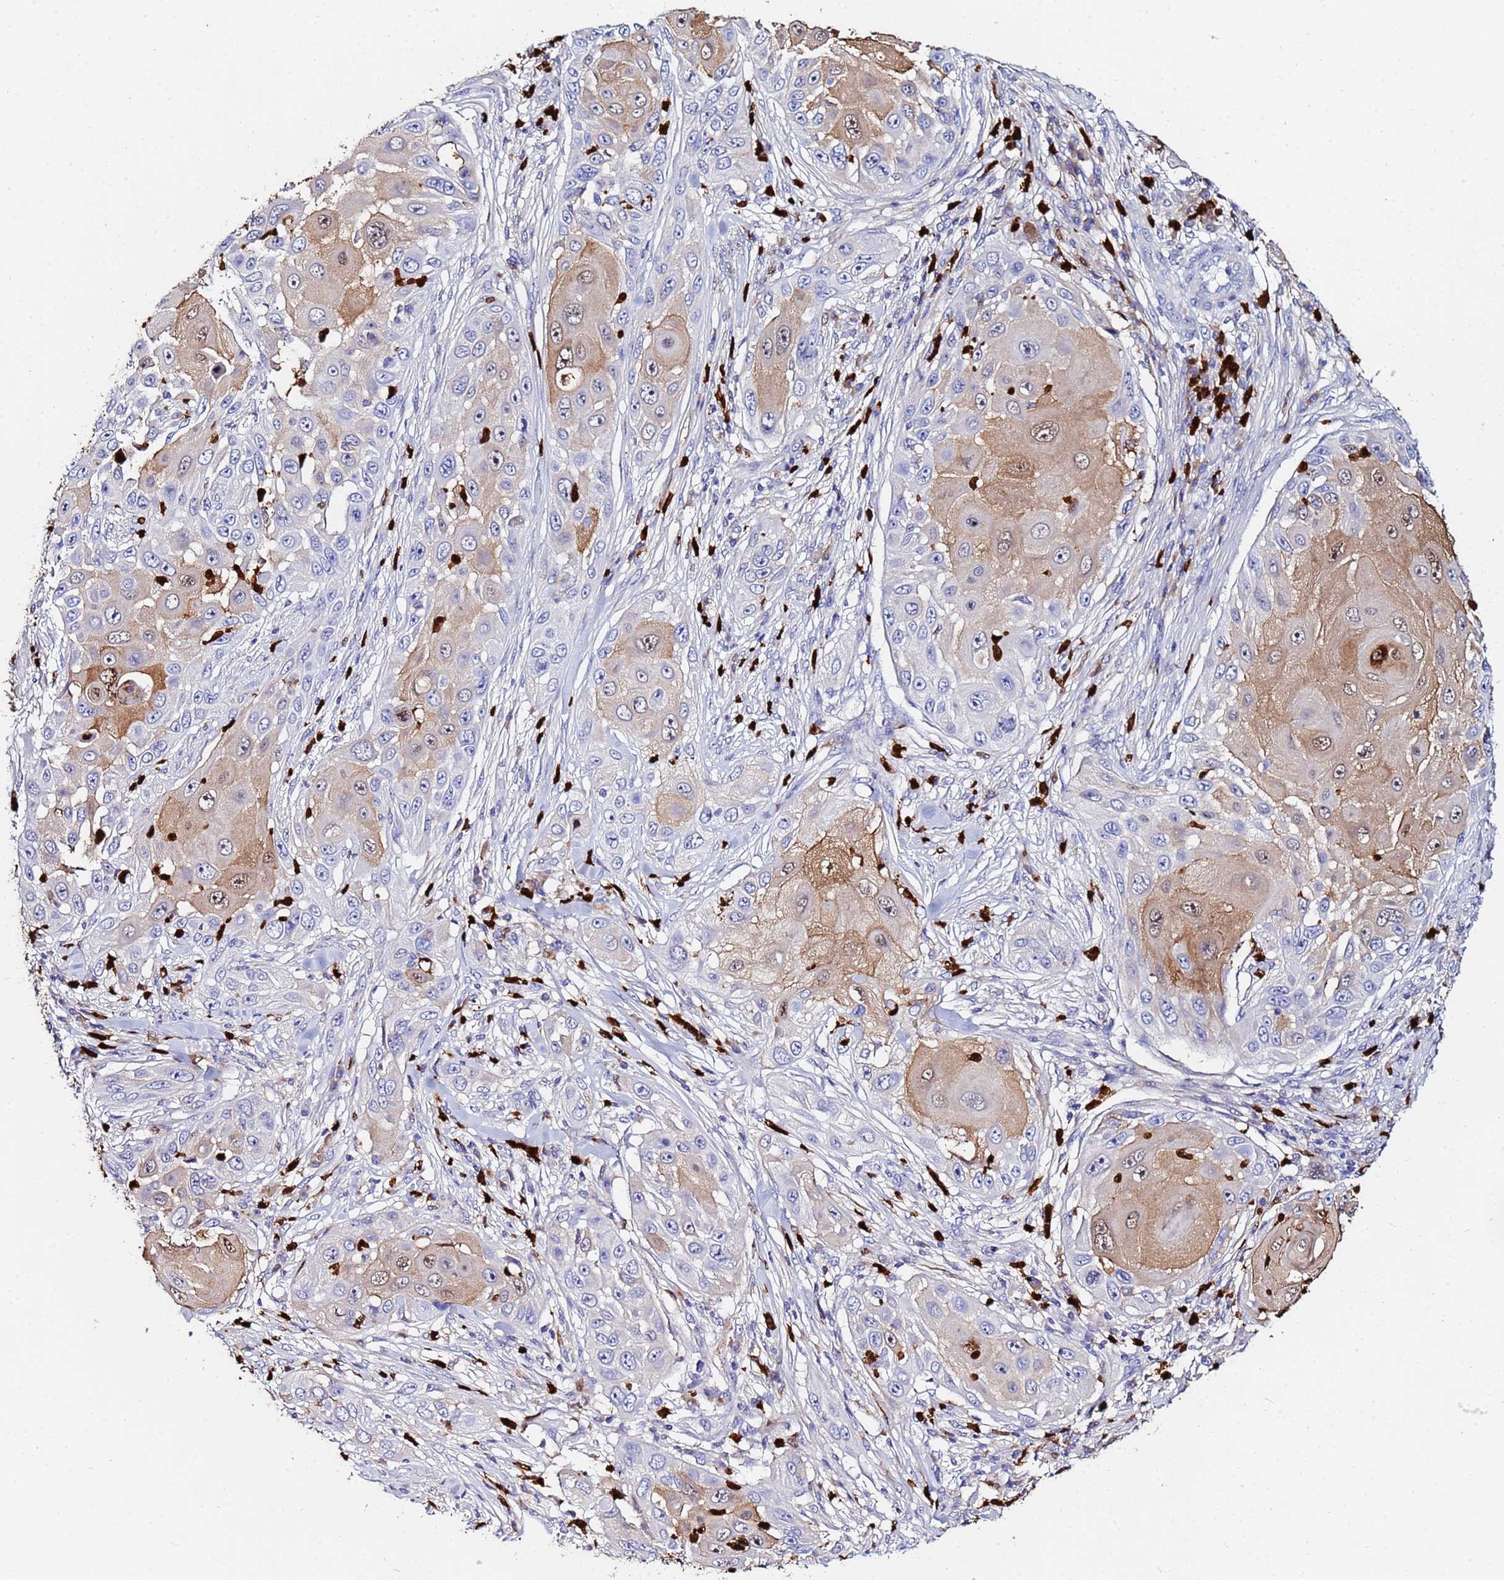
{"staining": {"intensity": "moderate", "quantity": "25%-75%", "location": "cytoplasmic/membranous,nuclear"}, "tissue": "skin cancer", "cell_type": "Tumor cells", "image_type": "cancer", "snomed": [{"axis": "morphology", "description": "Squamous cell carcinoma, NOS"}, {"axis": "topography", "description": "Skin"}], "caption": "Immunohistochemistry (IHC) image of human squamous cell carcinoma (skin) stained for a protein (brown), which exhibits medium levels of moderate cytoplasmic/membranous and nuclear expression in about 25%-75% of tumor cells.", "gene": "TUBAL3", "patient": {"sex": "female", "age": 44}}